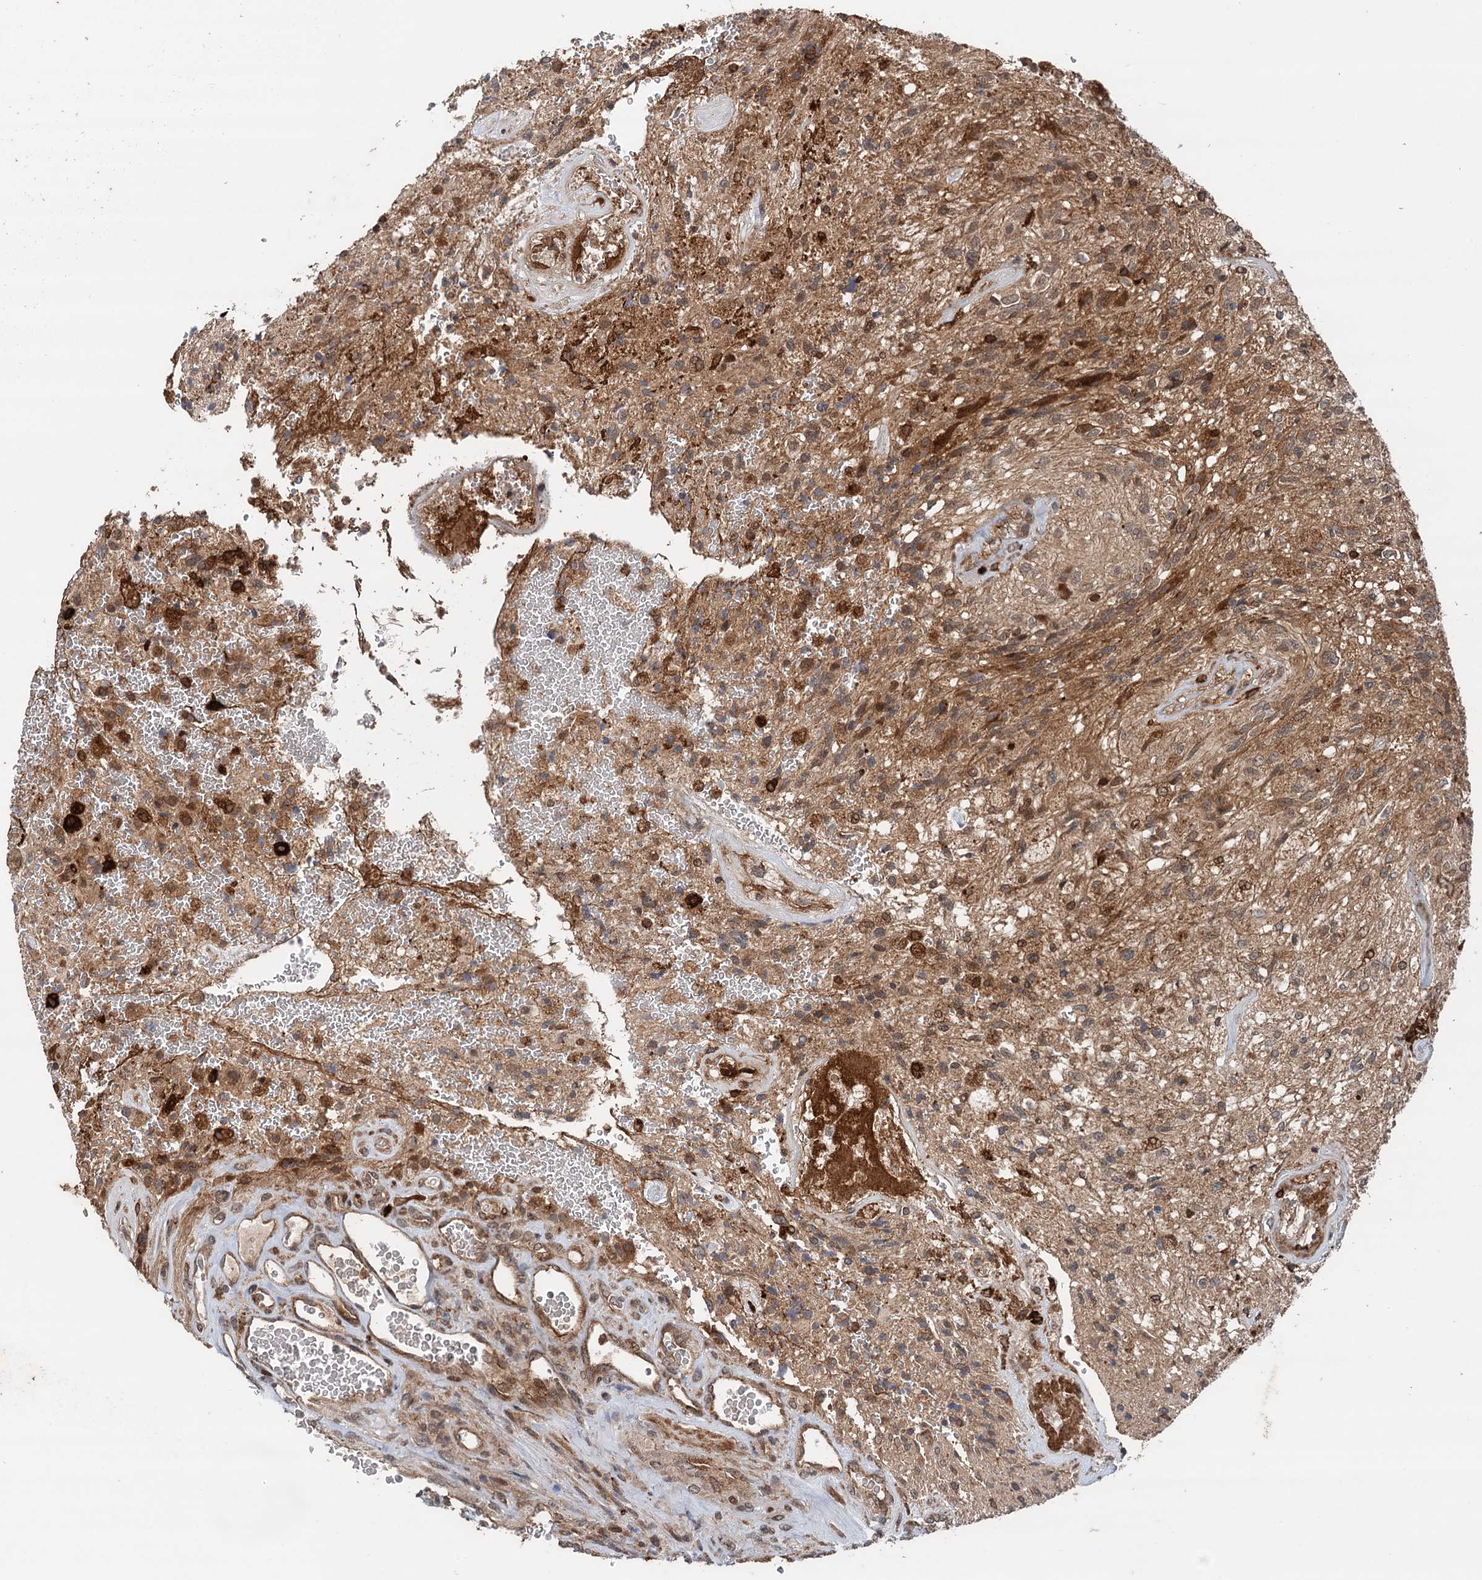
{"staining": {"intensity": "moderate", "quantity": ">75%", "location": "cytoplasmic/membranous"}, "tissue": "glioma", "cell_type": "Tumor cells", "image_type": "cancer", "snomed": [{"axis": "morphology", "description": "Glioma, malignant, High grade"}, {"axis": "topography", "description": "Brain"}], "caption": "A histopathology image showing moderate cytoplasmic/membranous staining in approximately >75% of tumor cells in malignant glioma (high-grade), as visualized by brown immunohistochemical staining.", "gene": "NLRP10", "patient": {"sex": "male", "age": 56}}